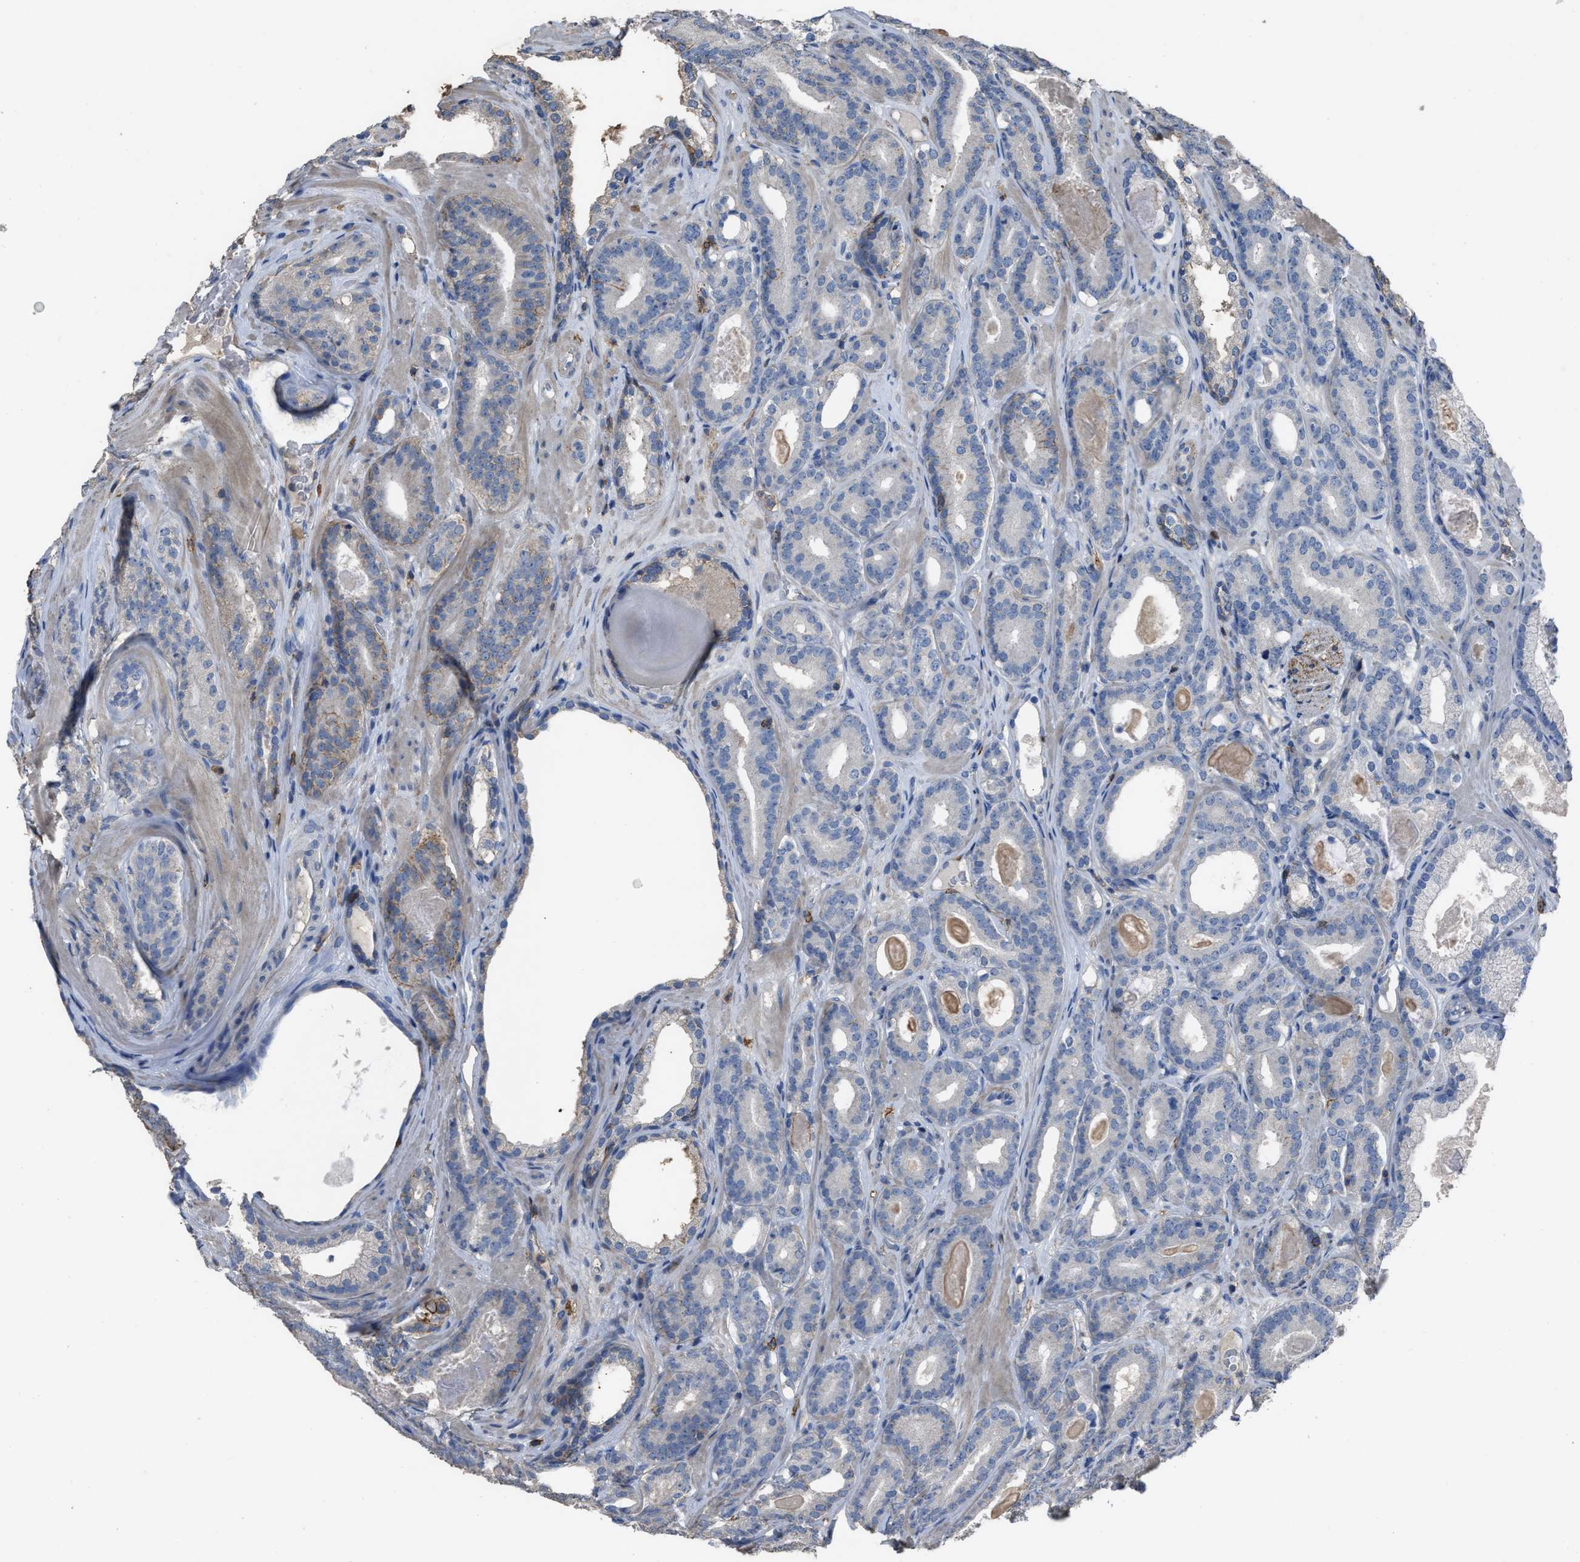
{"staining": {"intensity": "negative", "quantity": "none", "location": "none"}, "tissue": "prostate cancer", "cell_type": "Tumor cells", "image_type": "cancer", "snomed": [{"axis": "morphology", "description": "Adenocarcinoma, High grade"}, {"axis": "topography", "description": "Prostate"}], "caption": "Immunohistochemical staining of human prostate cancer (high-grade adenocarcinoma) exhibits no significant positivity in tumor cells. (Brightfield microscopy of DAB (3,3'-diaminobenzidine) immunohistochemistry (IHC) at high magnification).", "gene": "OR51E1", "patient": {"sex": "male", "age": 60}}